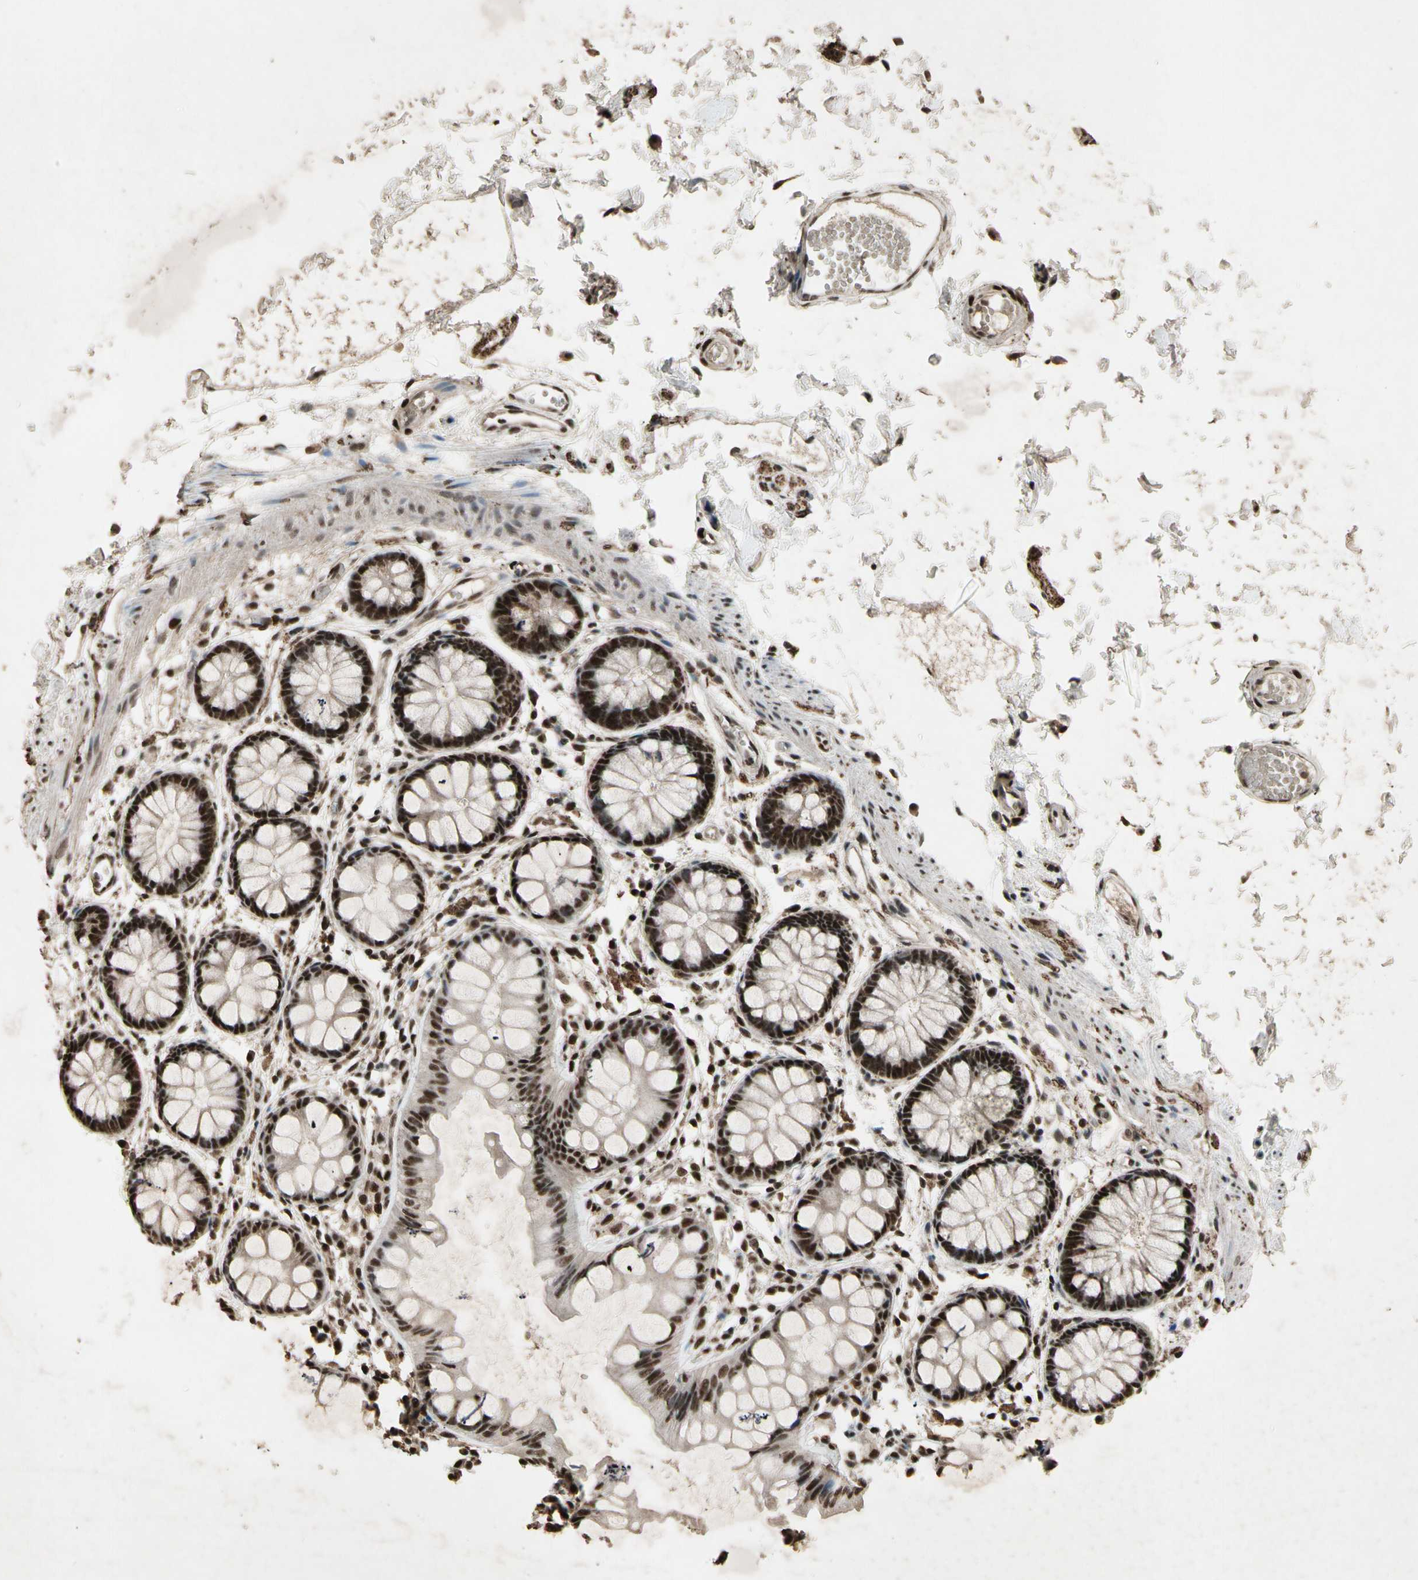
{"staining": {"intensity": "strong", "quantity": ">75%", "location": "nuclear"}, "tissue": "rectum", "cell_type": "Glandular cells", "image_type": "normal", "snomed": [{"axis": "morphology", "description": "Normal tissue, NOS"}, {"axis": "topography", "description": "Rectum"}], "caption": "Immunohistochemical staining of normal human rectum reveals high levels of strong nuclear staining in about >75% of glandular cells.", "gene": "TBX2", "patient": {"sex": "female", "age": 66}}